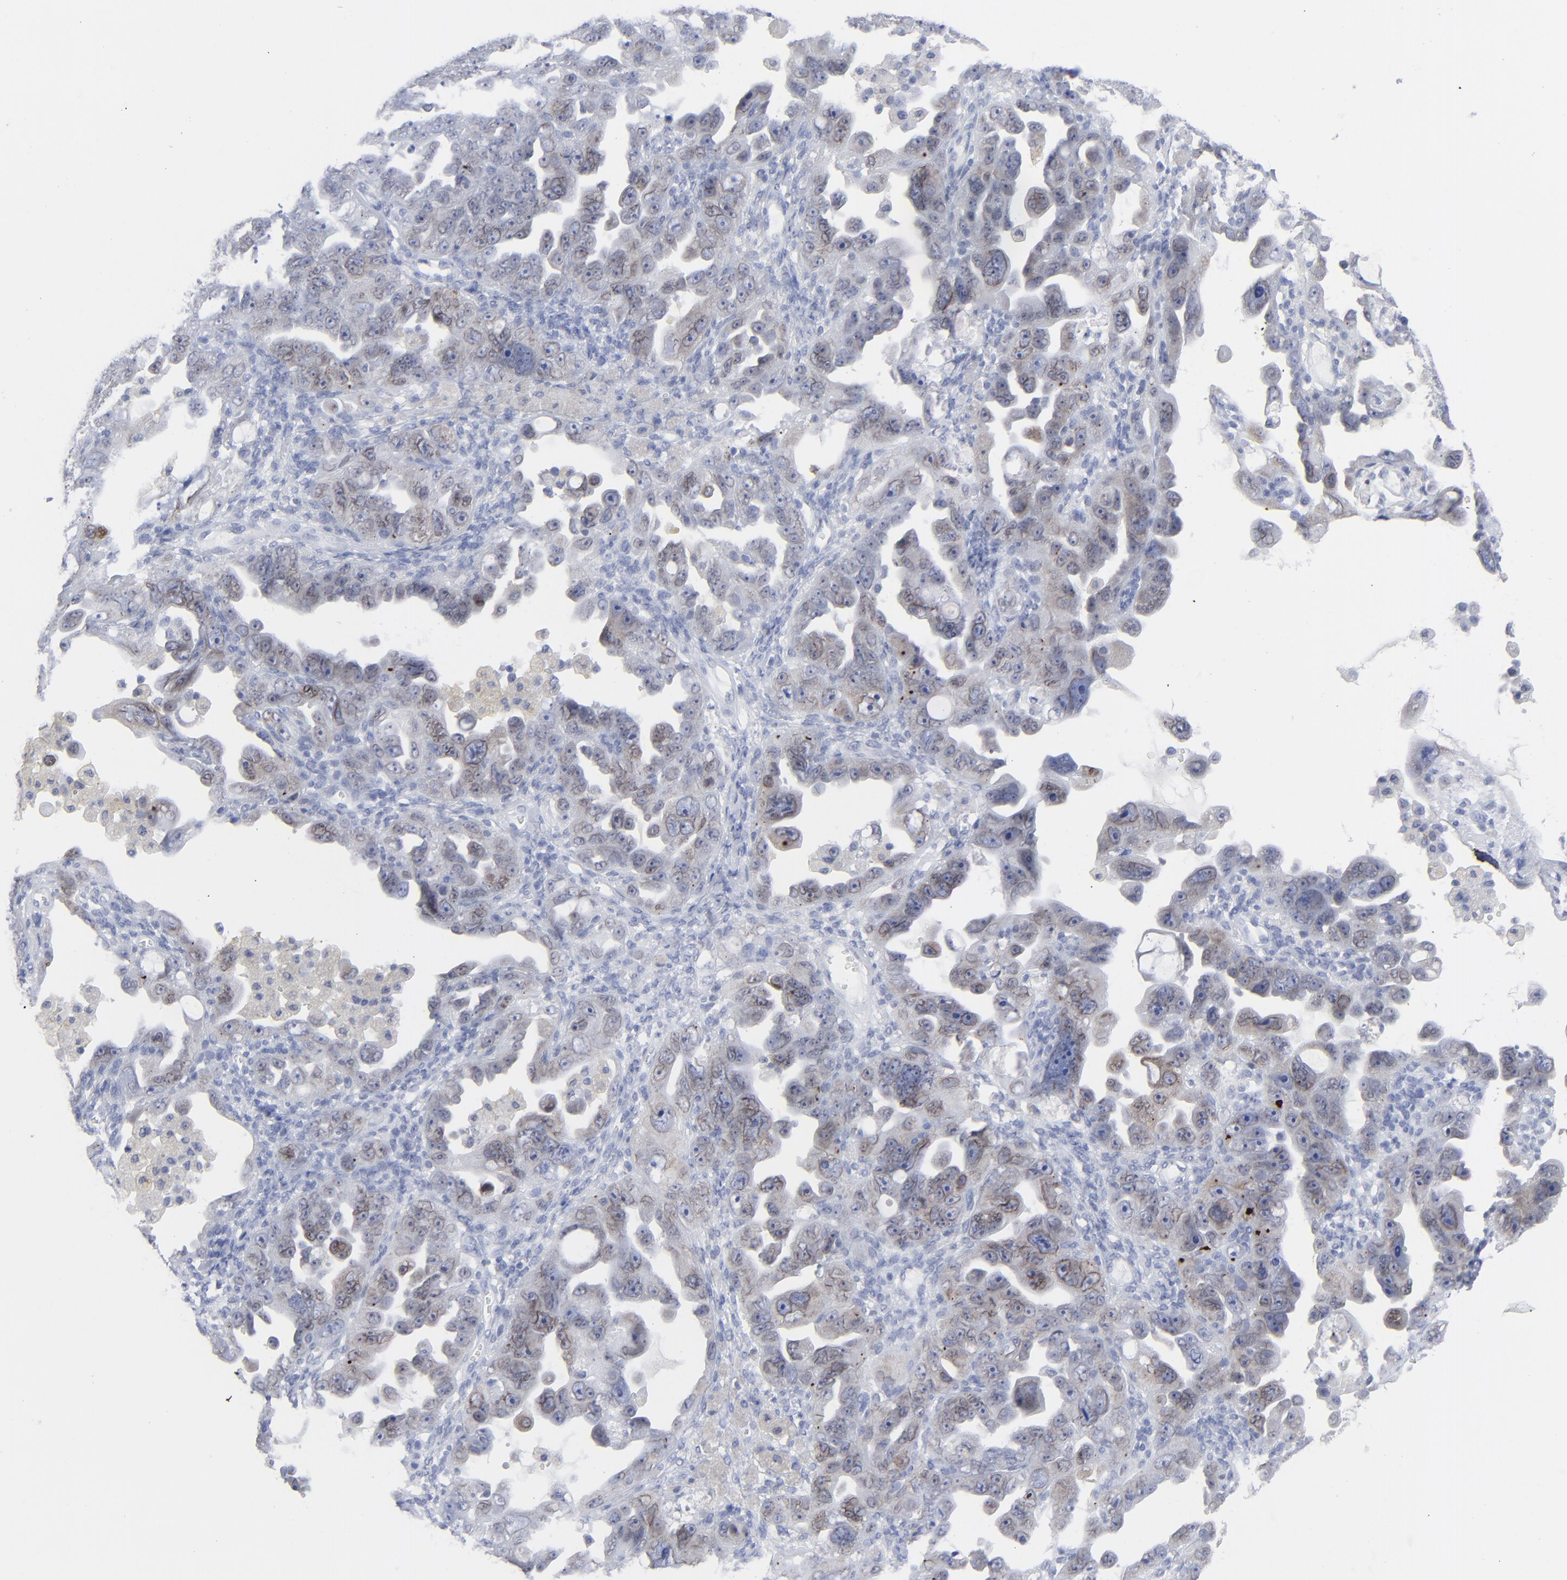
{"staining": {"intensity": "weak", "quantity": "25%-75%", "location": "cytoplasmic/membranous"}, "tissue": "ovarian cancer", "cell_type": "Tumor cells", "image_type": "cancer", "snomed": [{"axis": "morphology", "description": "Cystadenocarcinoma, serous, NOS"}, {"axis": "topography", "description": "Ovary"}], "caption": "Brown immunohistochemical staining in human ovarian cancer exhibits weak cytoplasmic/membranous expression in approximately 25%-75% of tumor cells. (DAB IHC, brown staining for protein, blue staining for nuclei).", "gene": "NUP88", "patient": {"sex": "female", "age": 66}}